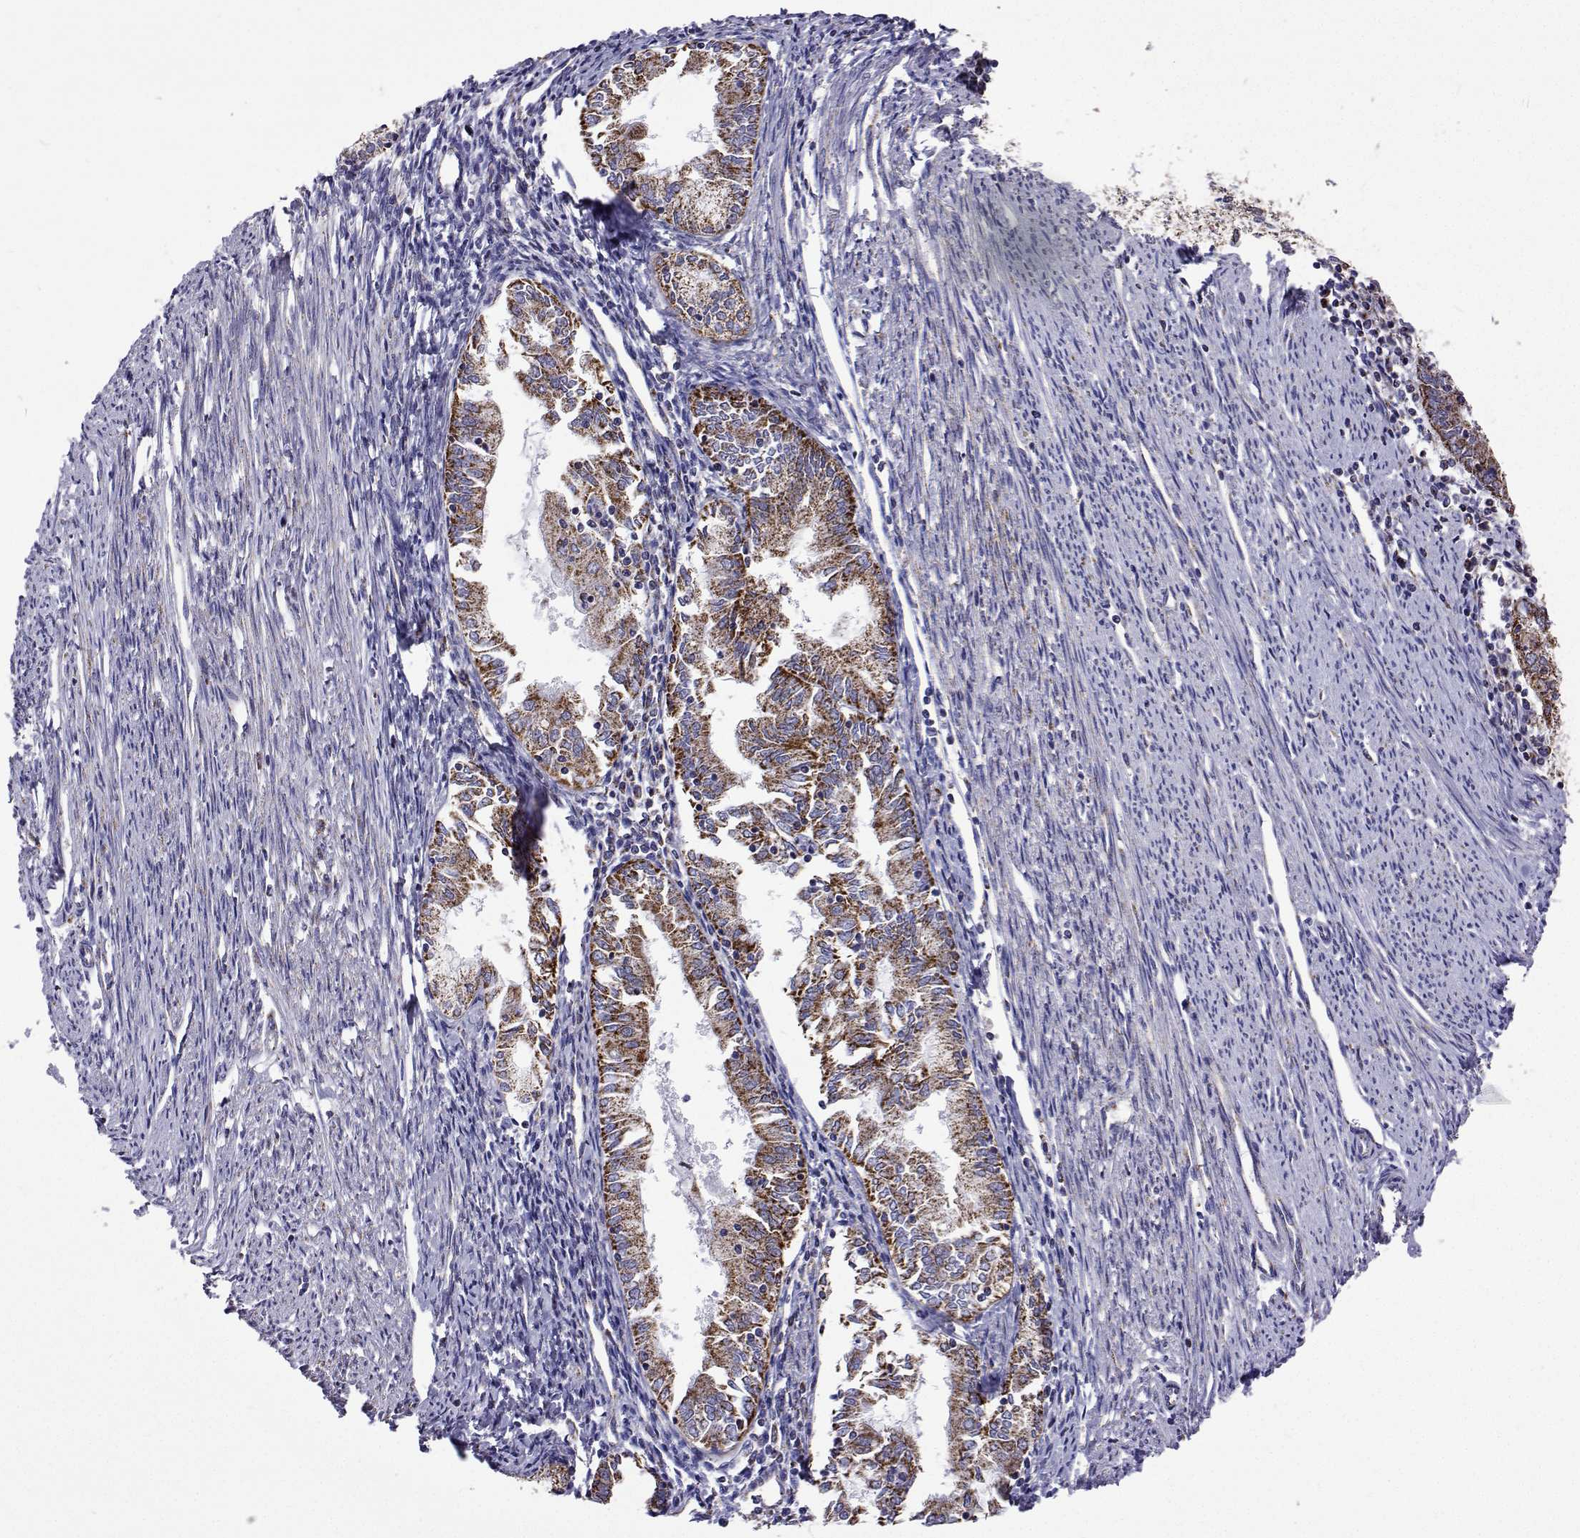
{"staining": {"intensity": "strong", "quantity": ">75%", "location": "cytoplasmic/membranous"}, "tissue": "endometrial cancer", "cell_type": "Tumor cells", "image_type": "cancer", "snomed": [{"axis": "morphology", "description": "Adenocarcinoma, NOS"}, {"axis": "topography", "description": "Endometrium"}], "caption": "Adenocarcinoma (endometrial) stained with a protein marker reveals strong staining in tumor cells.", "gene": "MCCC2", "patient": {"sex": "female", "age": 79}}